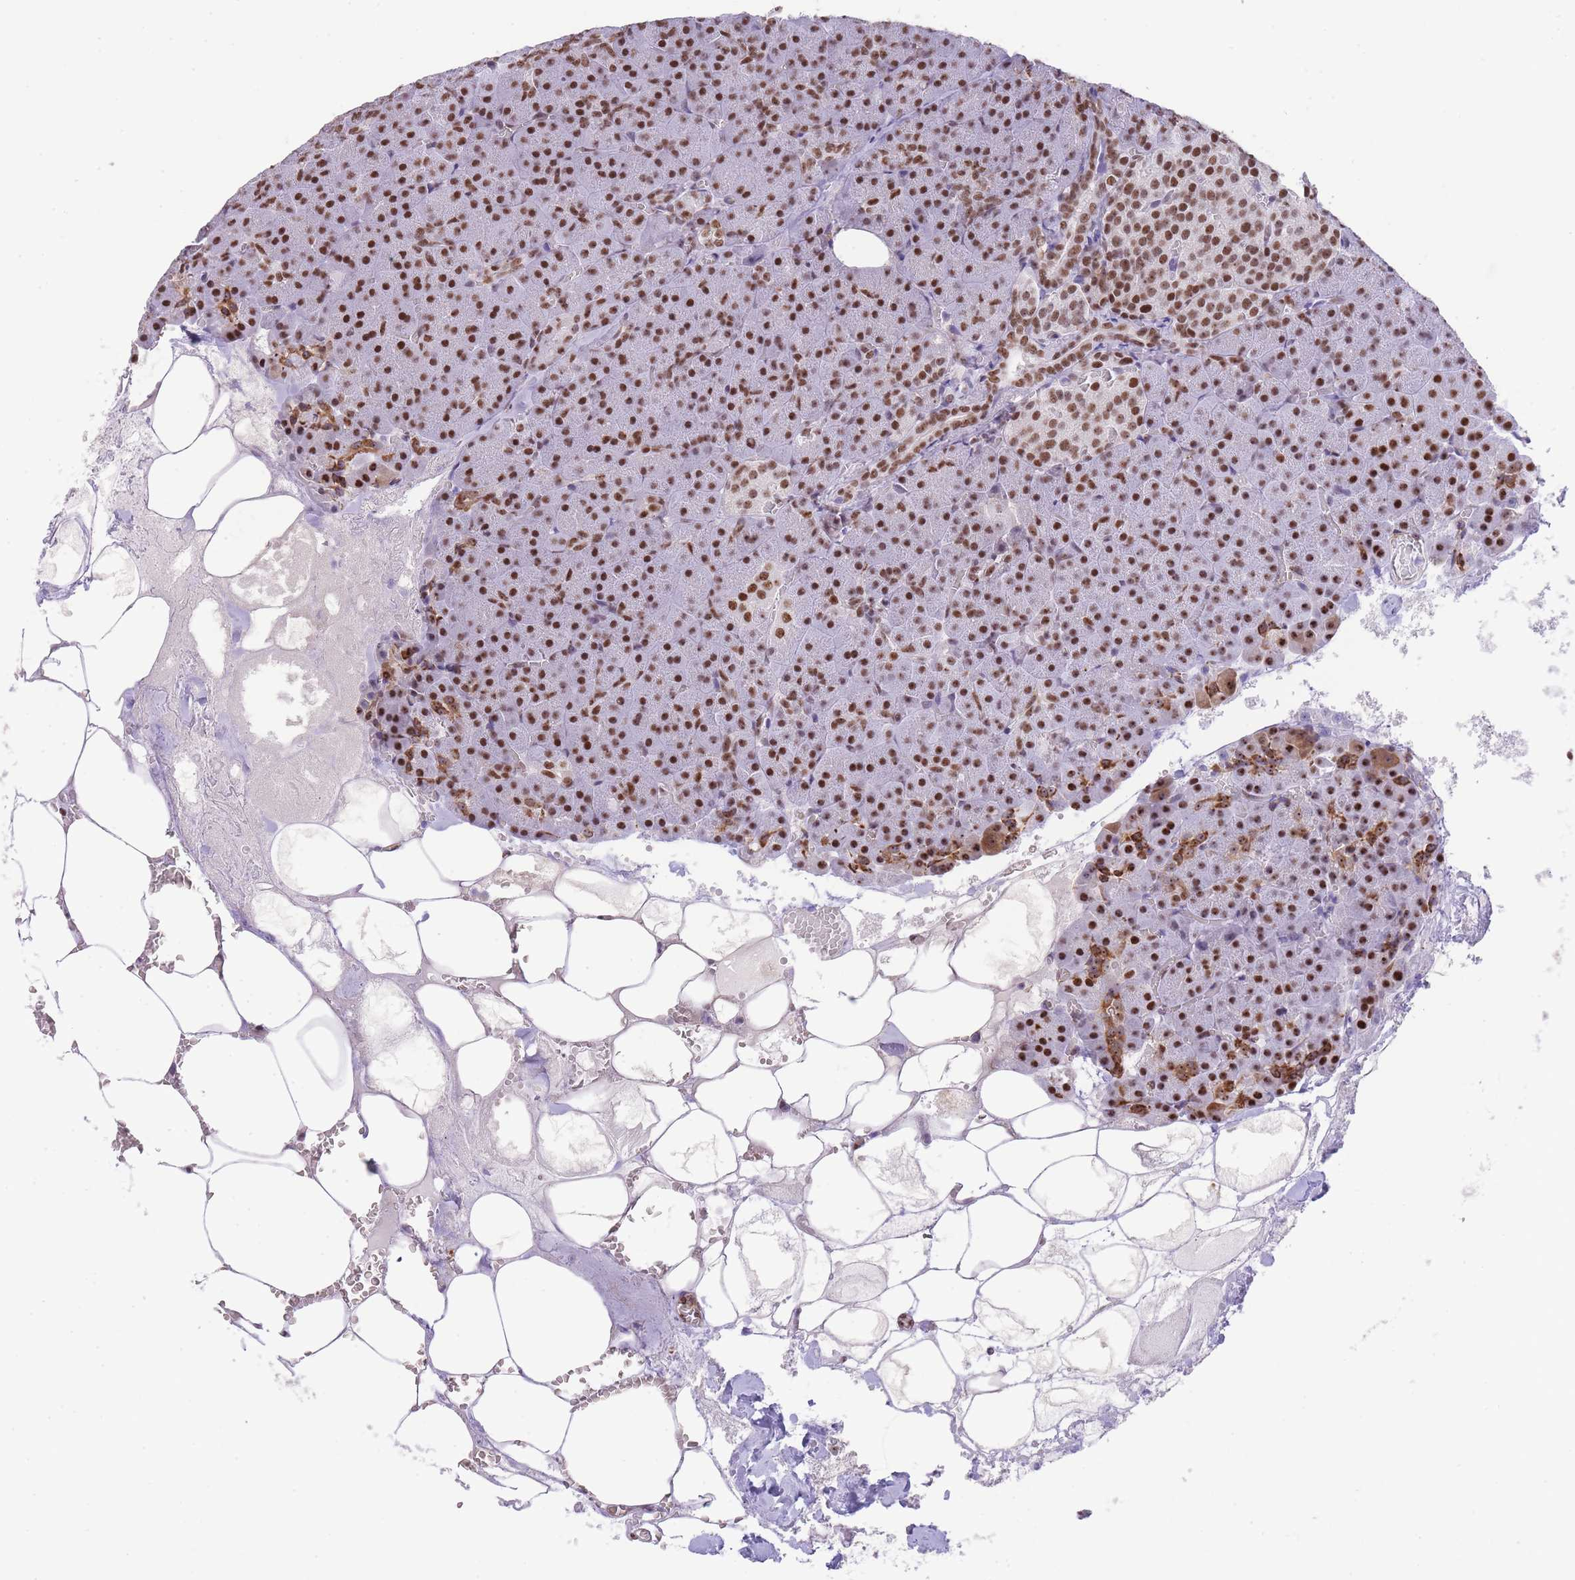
{"staining": {"intensity": "strong", "quantity": ">75%", "location": "nuclear"}, "tissue": "pancreas", "cell_type": "Exocrine glandular cells", "image_type": "normal", "snomed": [{"axis": "morphology", "description": "Normal tissue, NOS"}, {"axis": "topography", "description": "Pancreas"}], "caption": "Pancreas stained with immunohistochemistry reveals strong nuclear positivity in about >75% of exocrine glandular cells. Using DAB (3,3'-diaminobenzidine) (brown) and hematoxylin (blue) stains, captured at high magnification using brightfield microscopy.", "gene": "EVC2", "patient": {"sex": "female", "age": 74}}